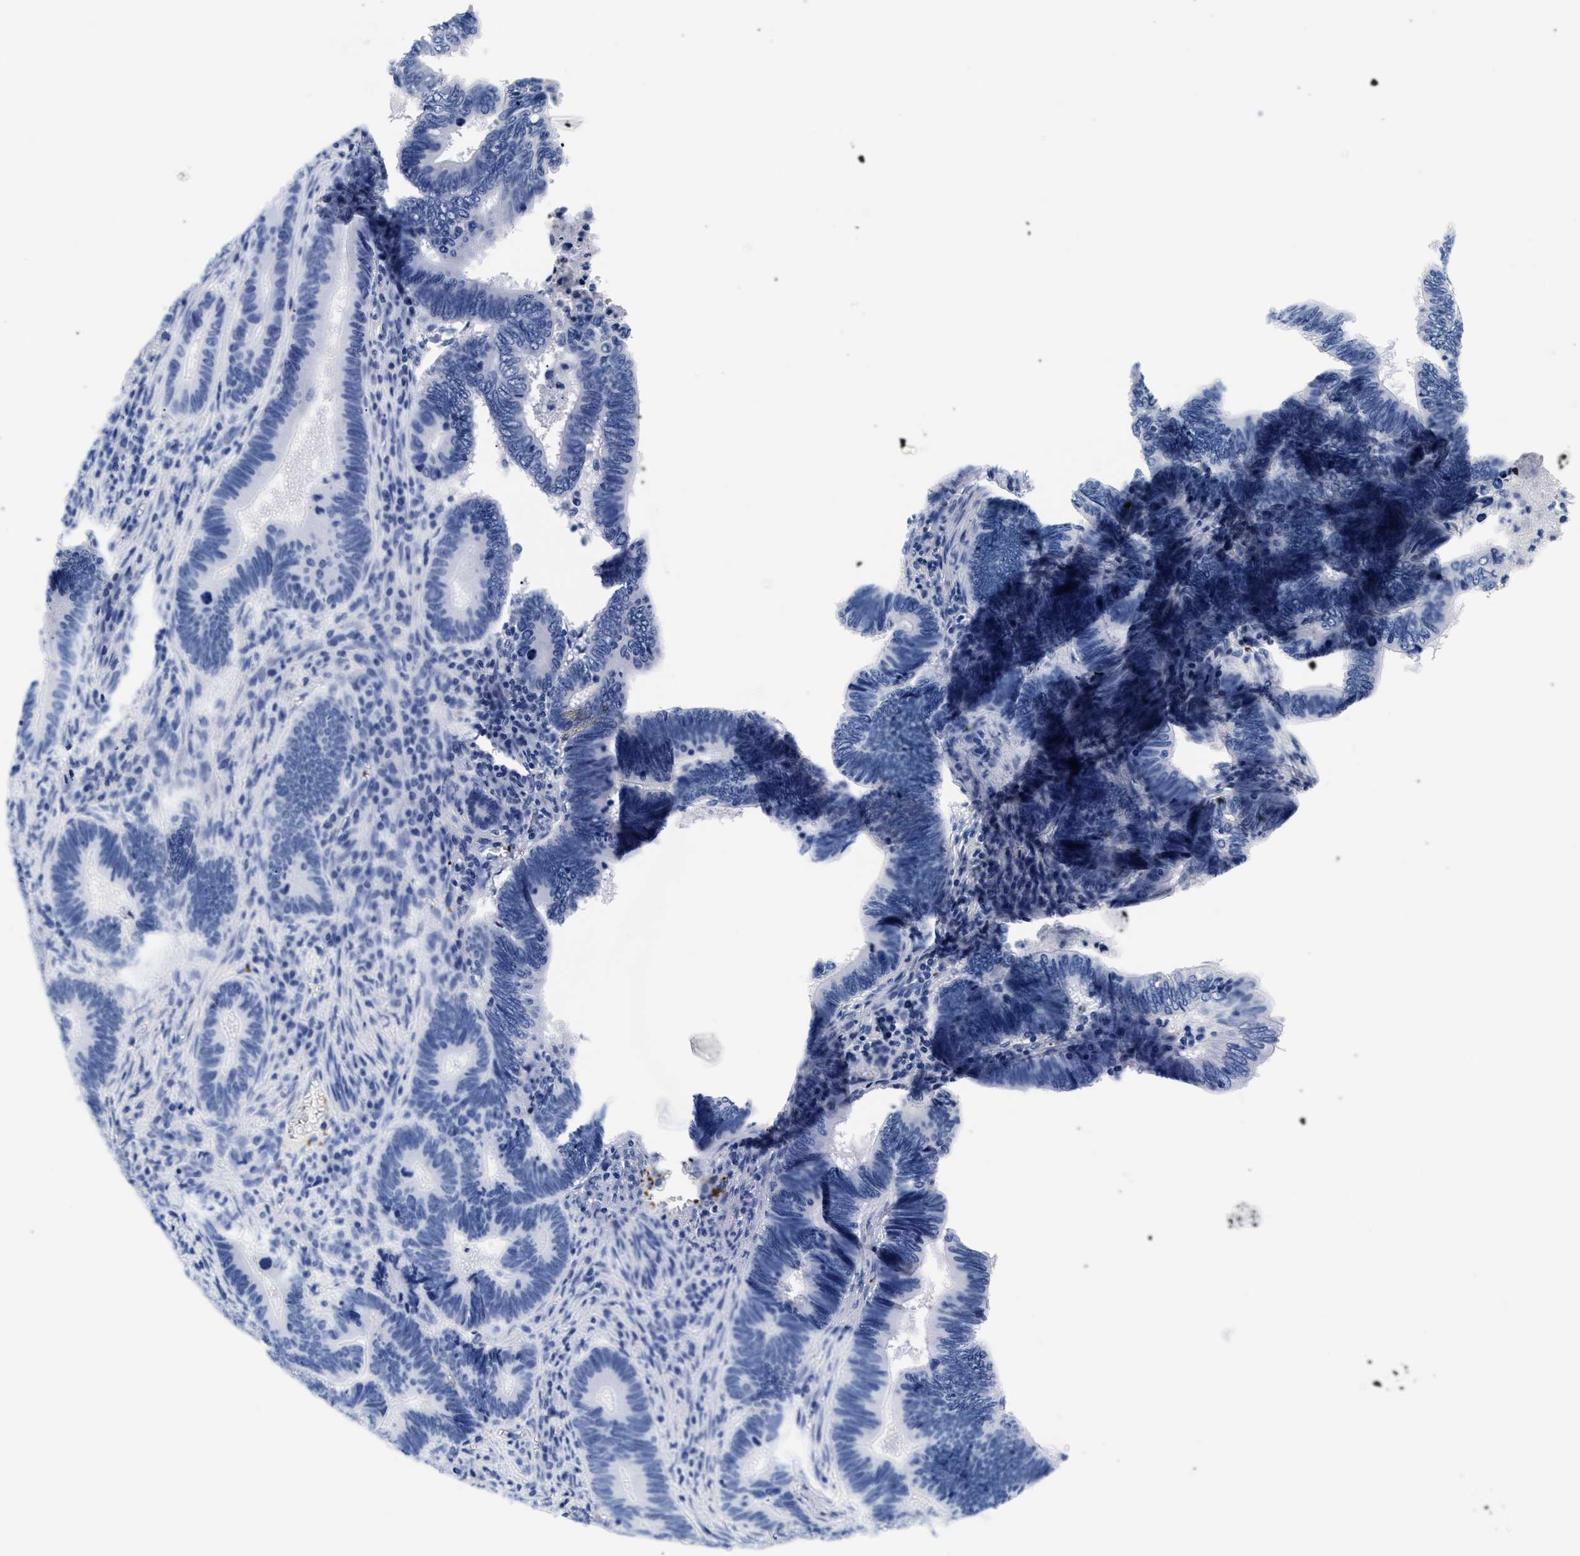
{"staining": {"intensity": "negative", "quantity": "none", "location": "none"}, "tissue": "pancreatic cancer", "cell_type": "Tumor cells", "image_type": "cancer", "snomed": [{"axis": "morphology", "description": "Adenocarcinoma, NOS"}, {"axis": "topography", "description": "Pancreas"}], "caption": "Protein analysis of pancreatic cancer (adenocarcinoma) exhibits no significant expression in tumor cells.", "gene": "TREML1", "patient": {"sex": "female", "age": 70}}